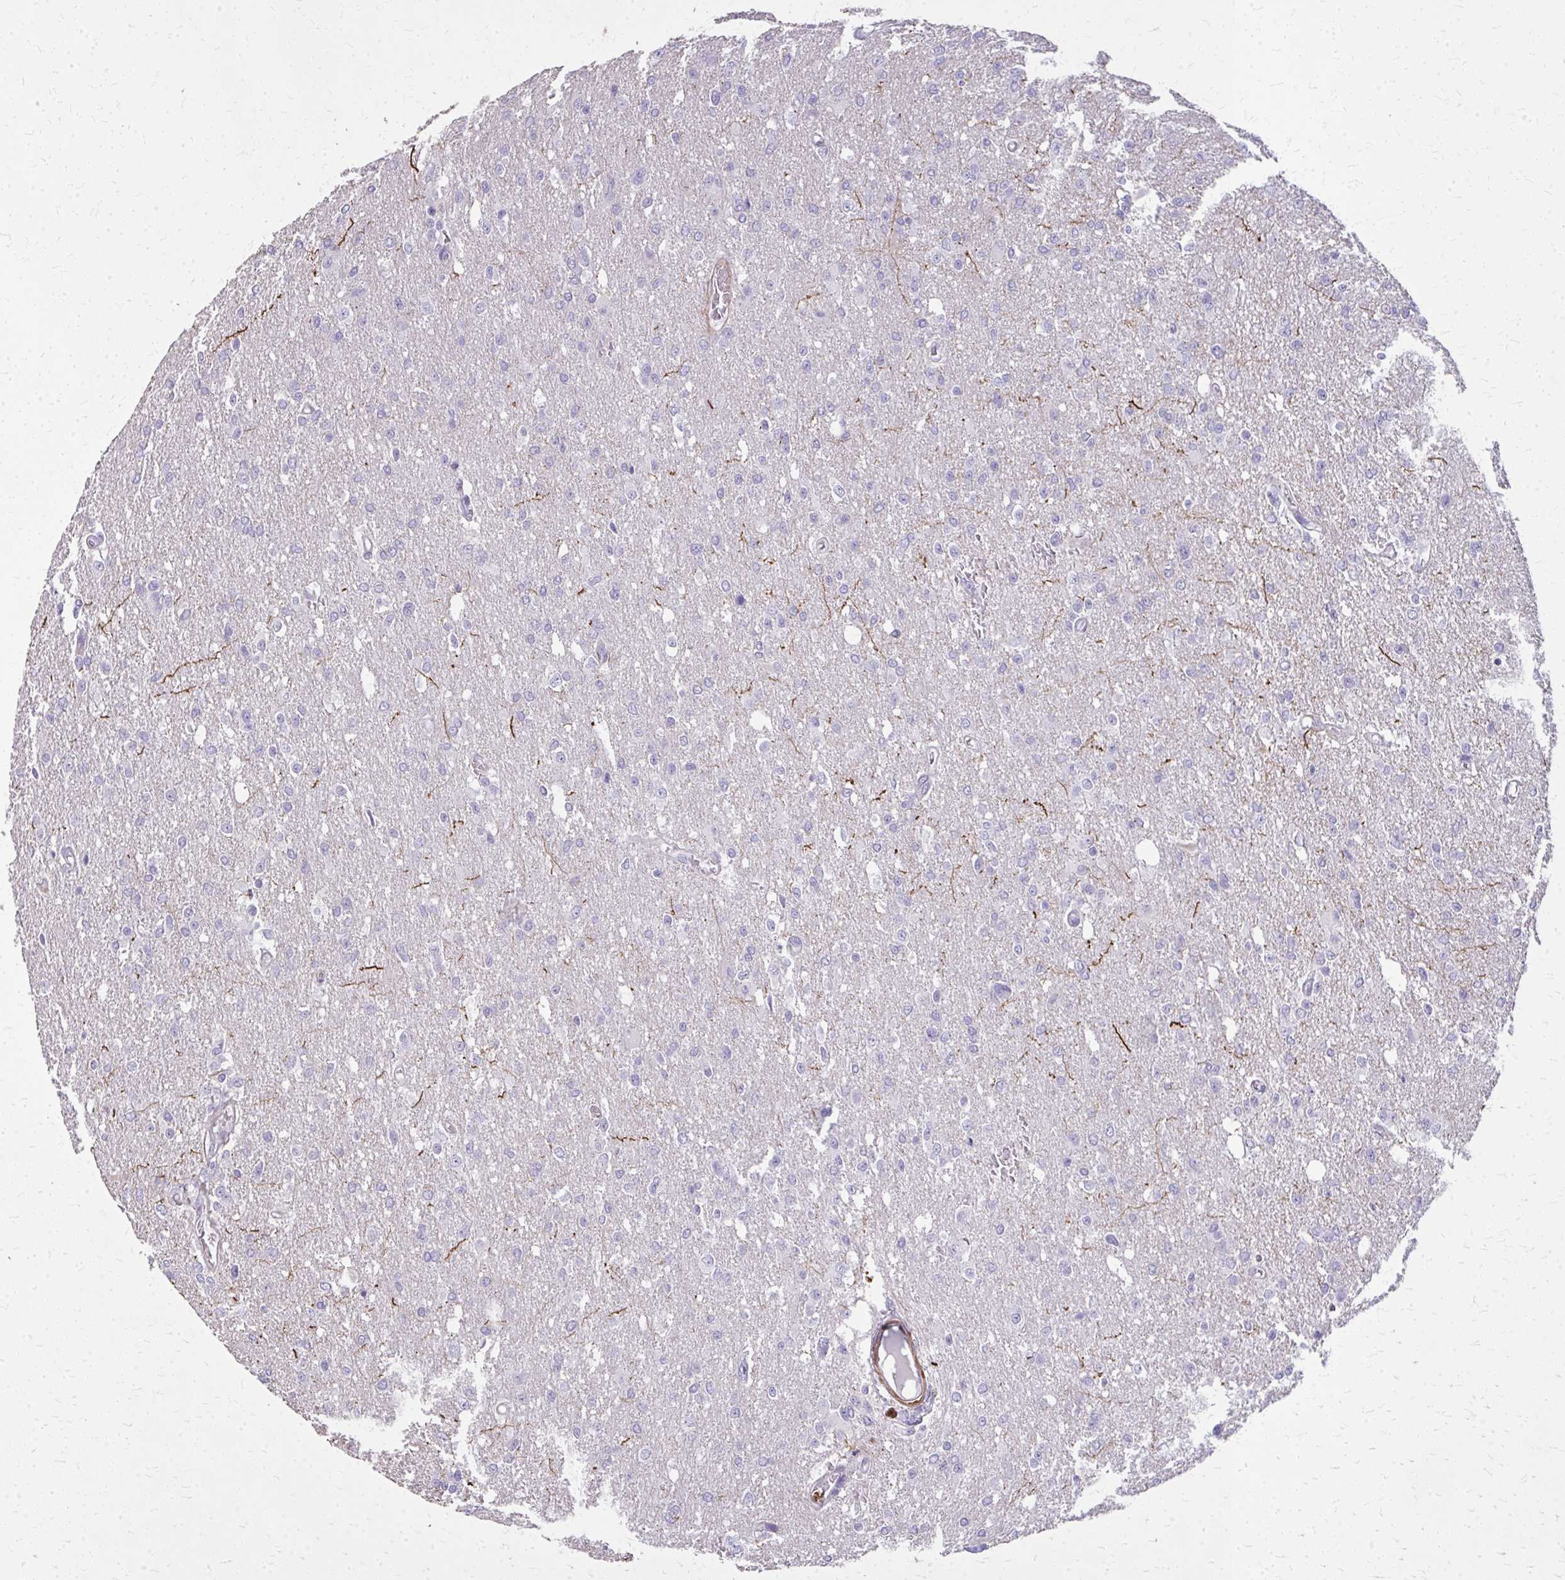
{"staining": {"intensity": "negative", "quantity": "none", "location": "none"}, "tissue": "glioma", "cell_type": "Tumor cells", "image_type": "cancer", "snomed": [{"axis": "morphology", "description": "Glioma, malignant, Low grade"}, {"axis": "topography", "description": "Brain"}], "caption": "The image demonstrates no significant positivity in tumor cells of low-grade glioma (malignant).", "gene": "TENM4", "patient": {"sex": "male", "age": 26}}